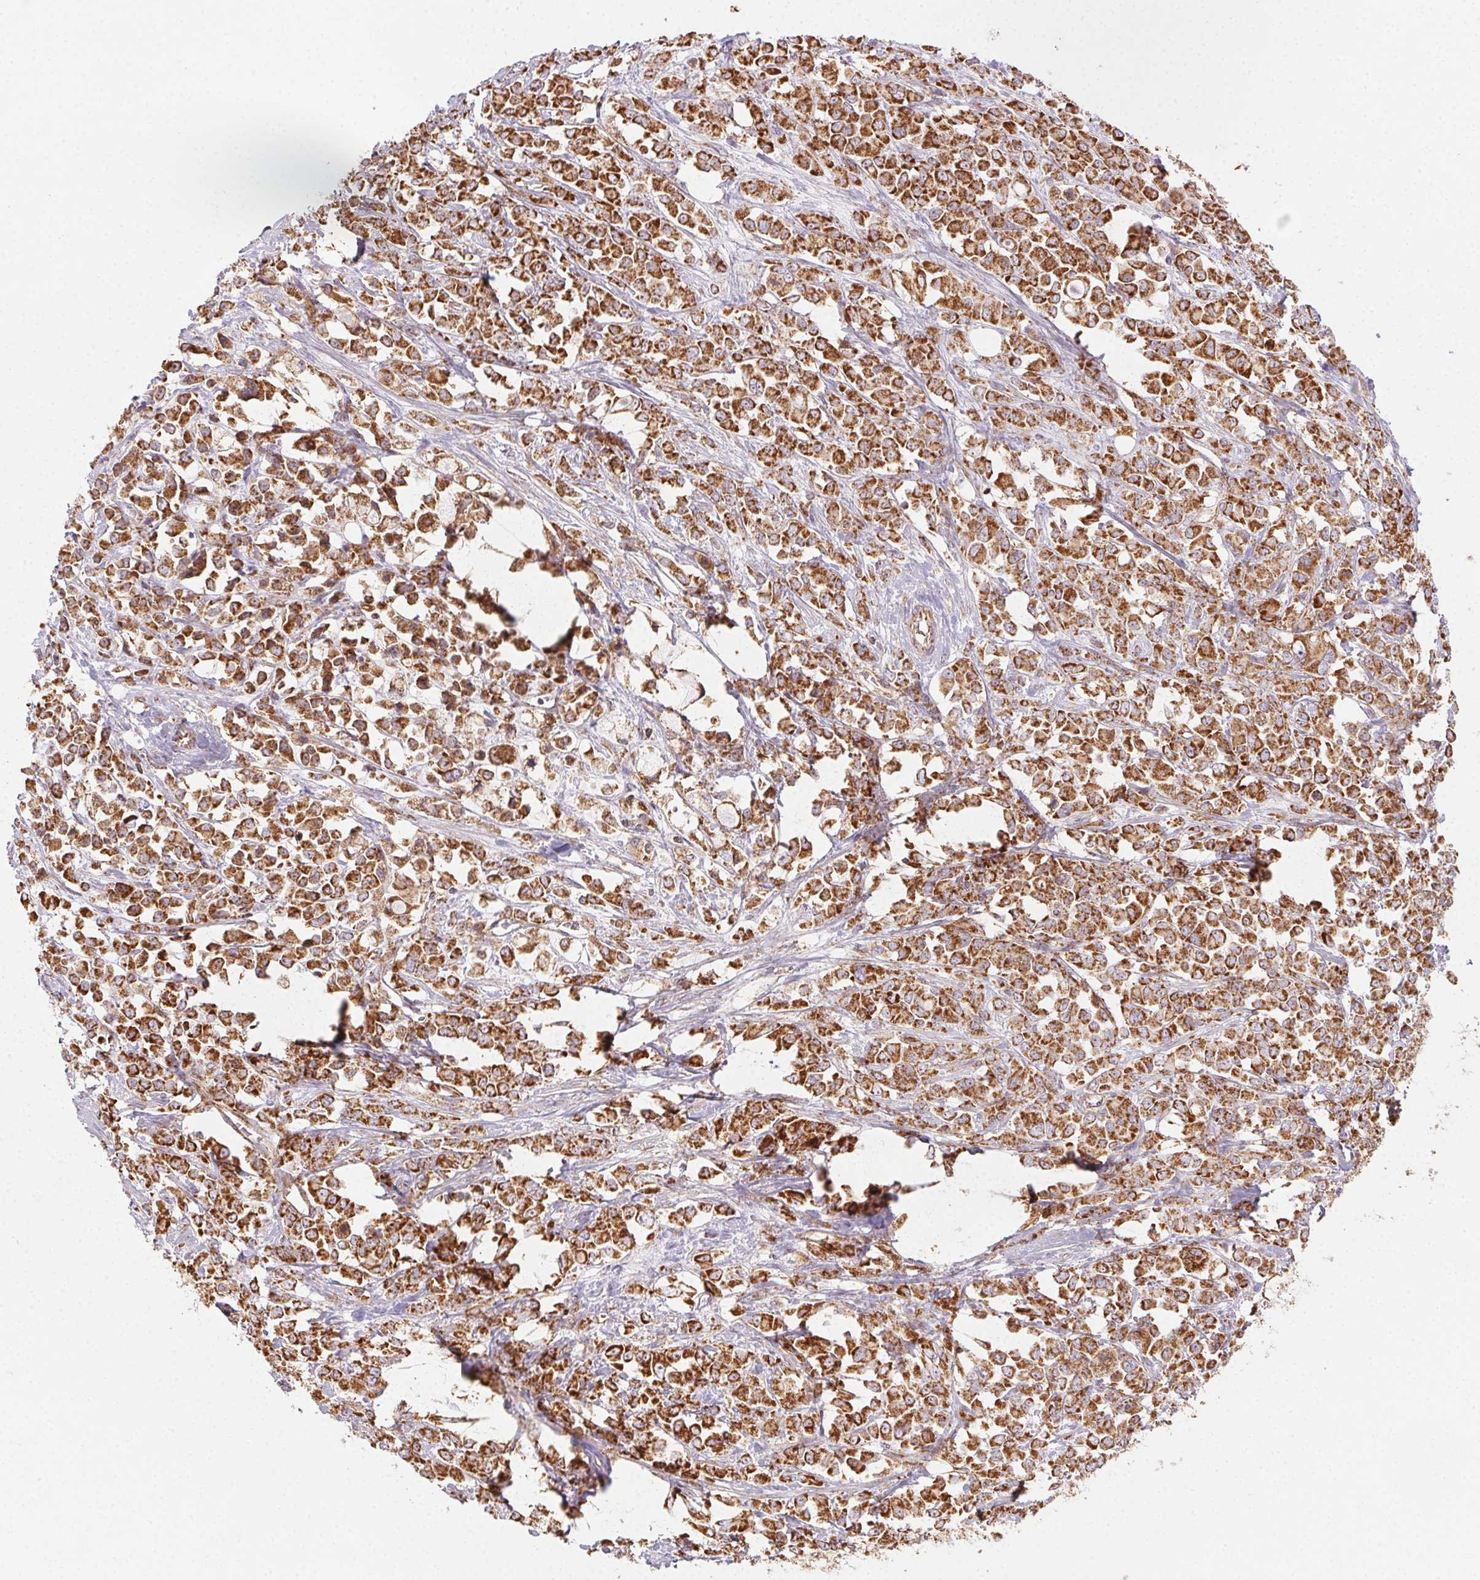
{"staining": {"intensity": "strong", "quantity": ">75%", "location": "cytoplasmic/membranous"}, "tissue": "stomach cancer", "cell_type": "Tumor cells", "image_type": "cancer", "snomed": [{"axis": "morphology", "description": "Adenocarcinoma, NOS"}, {"axis": "topography", "description": "Stomach"}], "caption": "Stomach cancer tissue displays strong cytoplasmic/membranous staining in approximately >75% of tumor cells Using DAB (brown) and hematoxylin (blue) stains, captured at high magnification using brightfield microscopy.", "gene": "CLPB", "patient": {"sex": "female", "age": 76}}